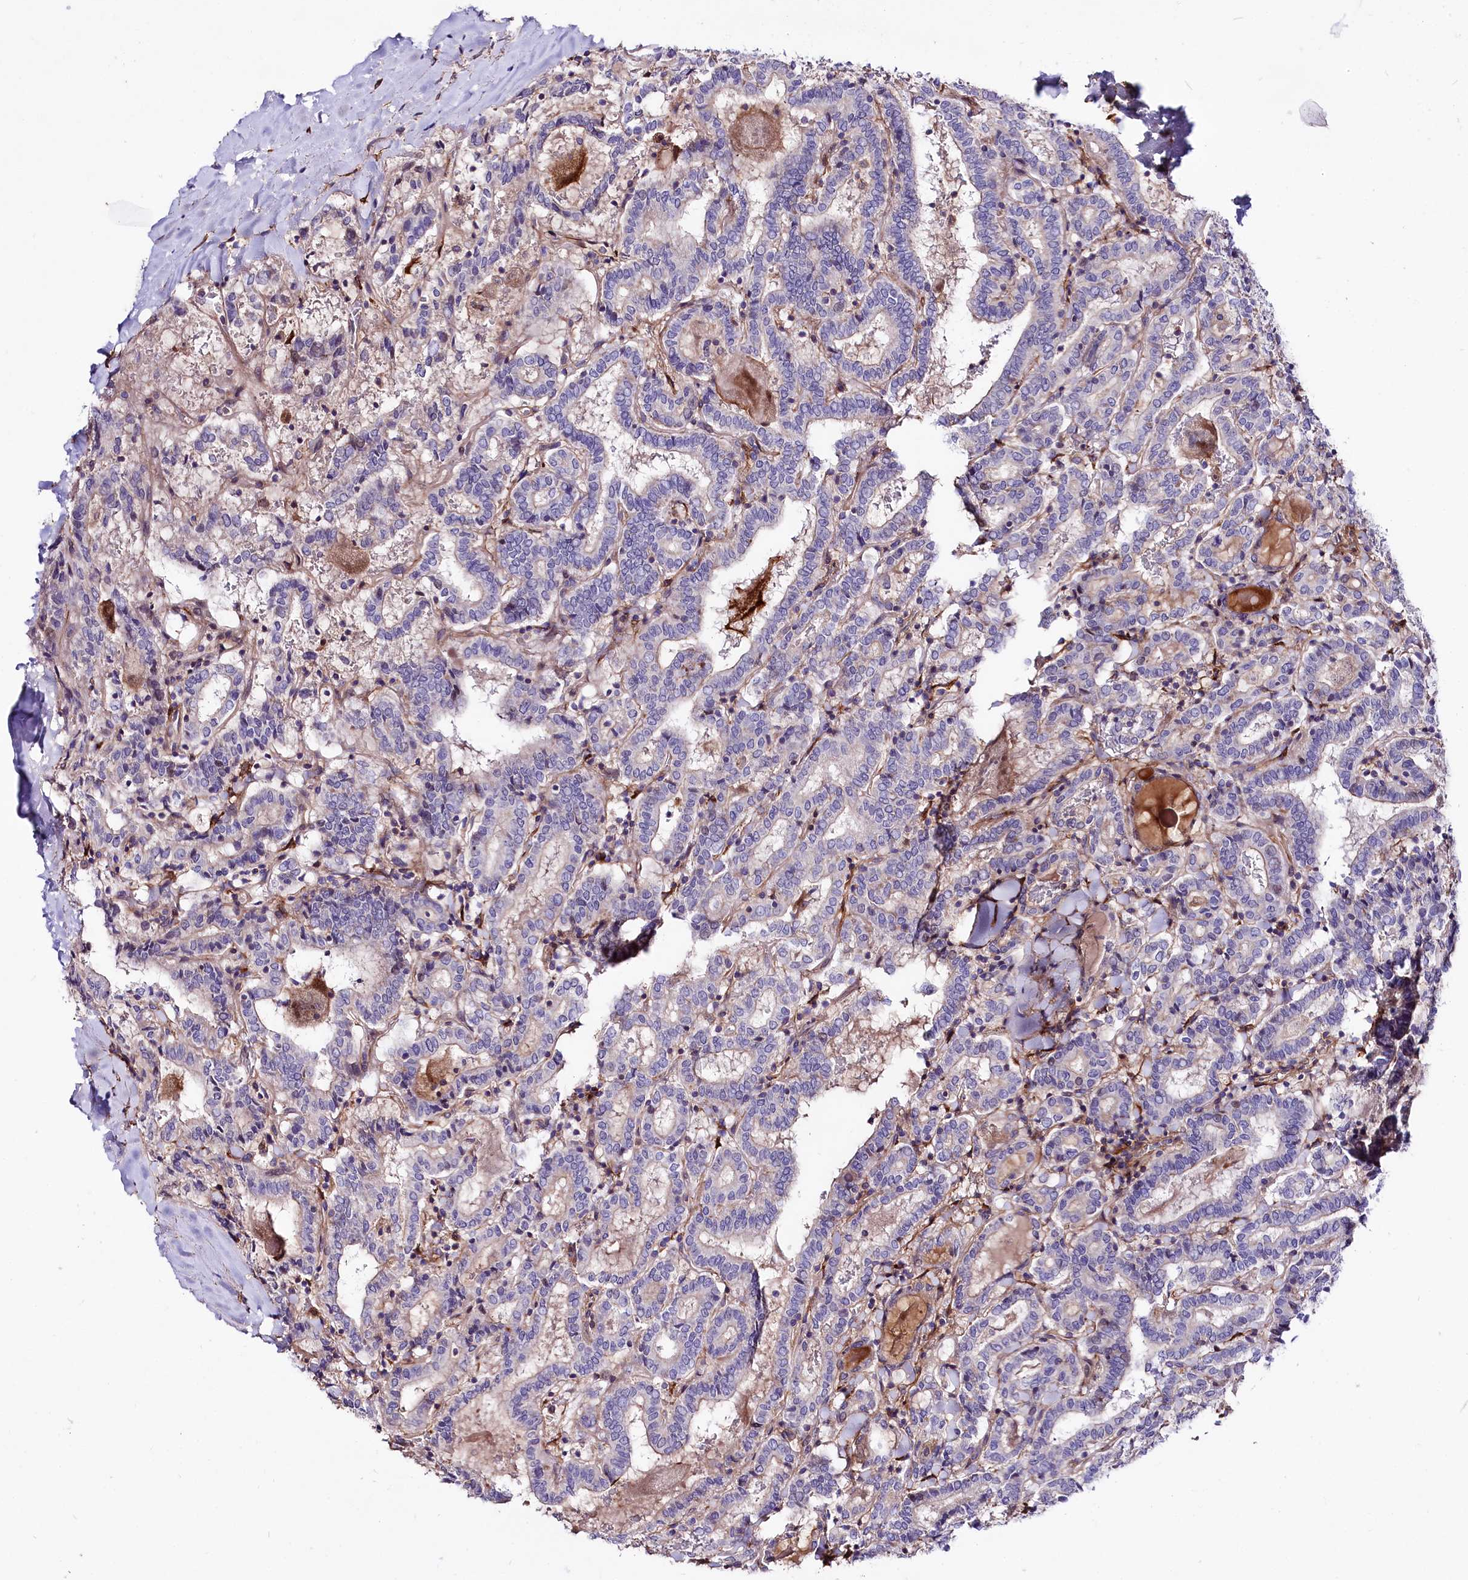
{"staining": {"intensity": "negative", "quantity": "none", "location": "none"}, "tissue": "thyroid cancer", "cell_type": "Tumor cells", "image_type": "cancer", "snomed": [{"axis": "morphology", "description": "Papillary adenocarcinoma, NOS"}, {"axis": "topography", "description": "Thyroid gland"}], "caption": "There is no significant positivity in tumor cells of thyroid cancer (papillary adenocarcinoma).", "gene": "FCHSD2", "patient": {"sex": "female", "age": 72}}